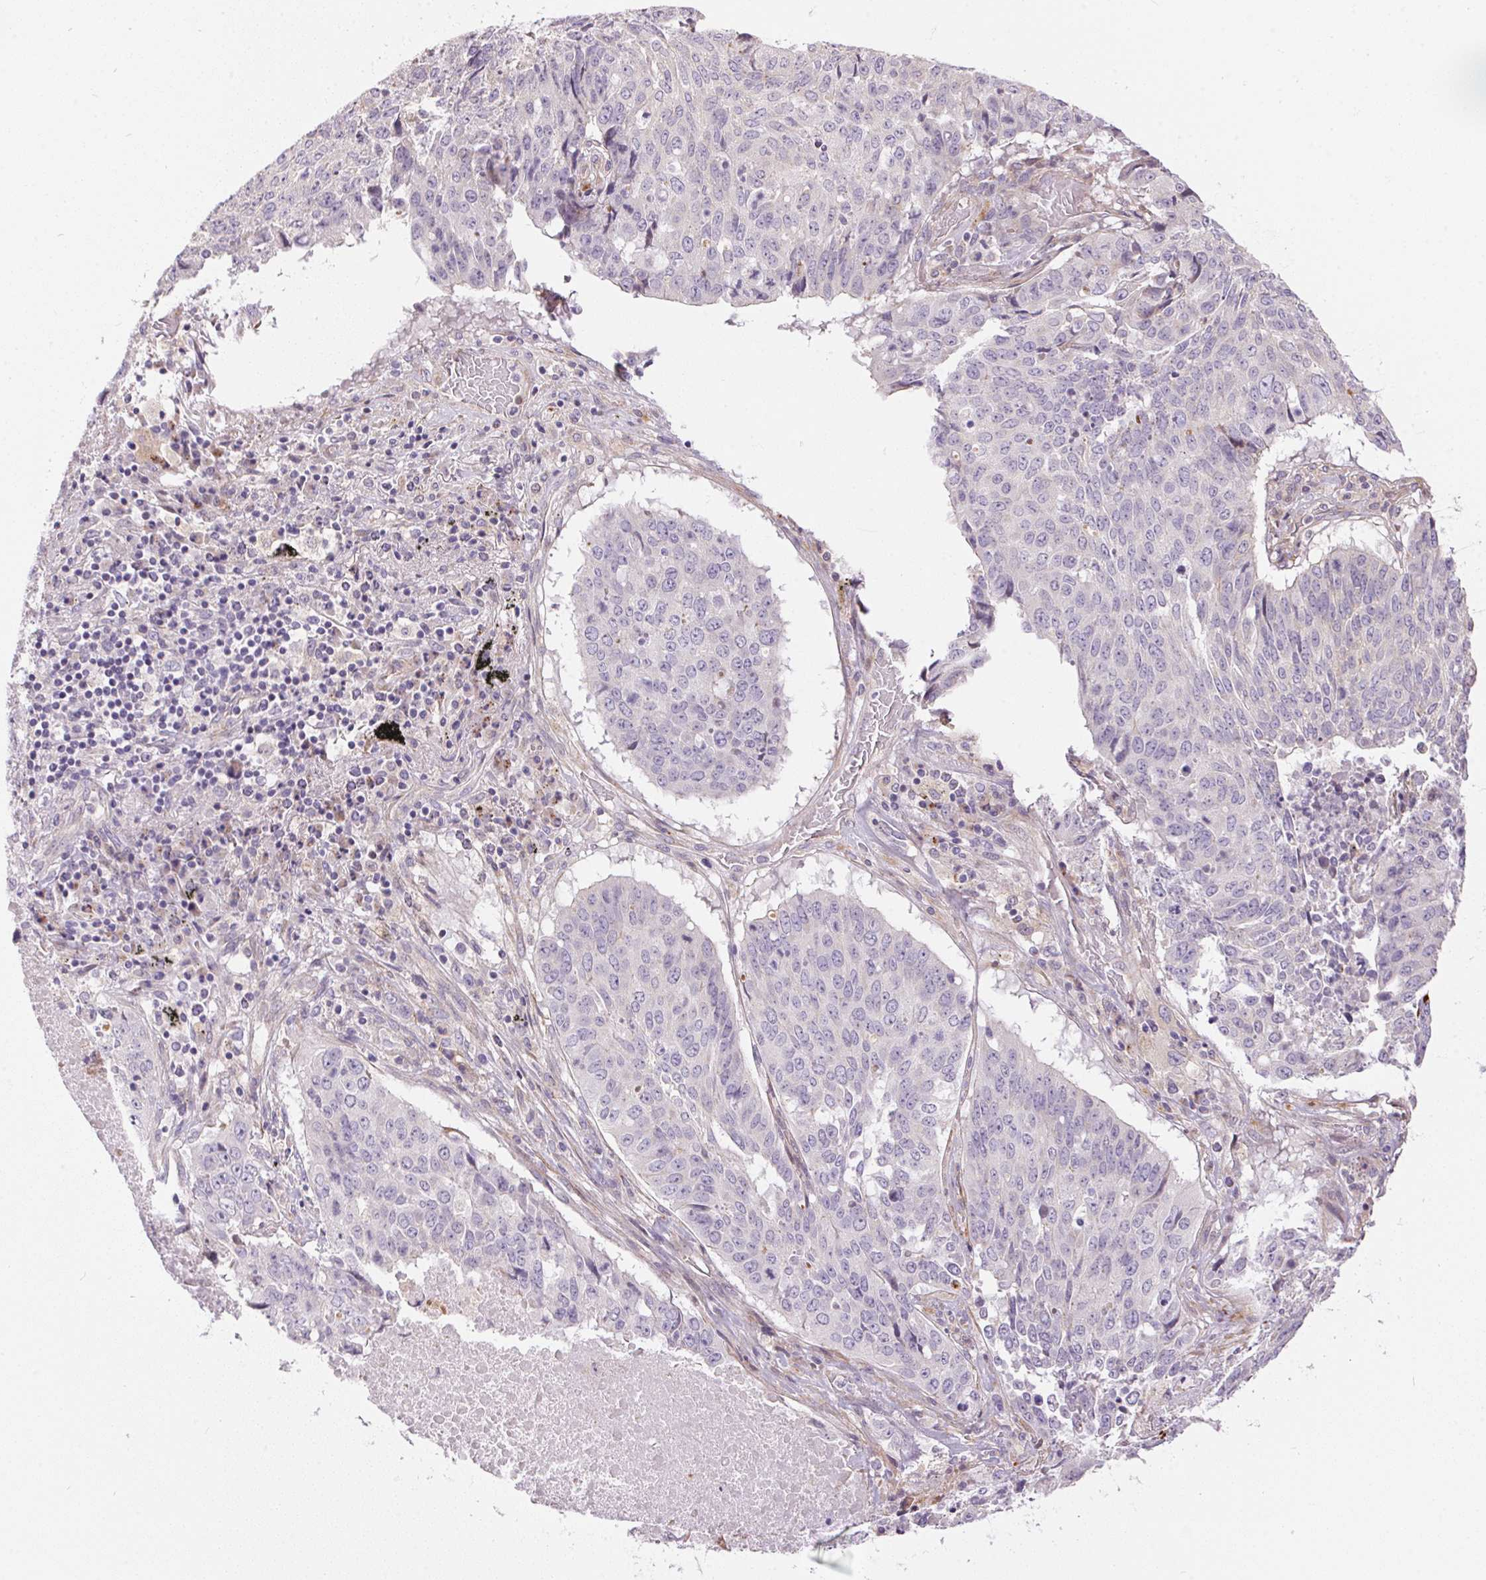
{"staining": {"intensity": "negative", "quantity": "none", "location": "none"}, "tissue": "lung cancer", "cell_type": "Tumor cells", "image_type": "cancer", "snomed": [{"axis": "morphology", "description": "Normal tissue, NOS"}, {"axis": "morphology", "description": "Squamous cell carcinoma, NOS"}, {"axis": "topography", "description": "Bronchus"}, {"axis": "topography", "description": "Lung"}], "caption": "Protein analysis of lung squamous cell carcinoma displays no significant staining in tumor cells. (DAB (3,3'-diaminobenzidine) immunohistochemistry (IHC) visualized using brightfield microscopy, high magnification).", "gene": "UNC13B", "patient": {"sex": "male", "age": 64}}